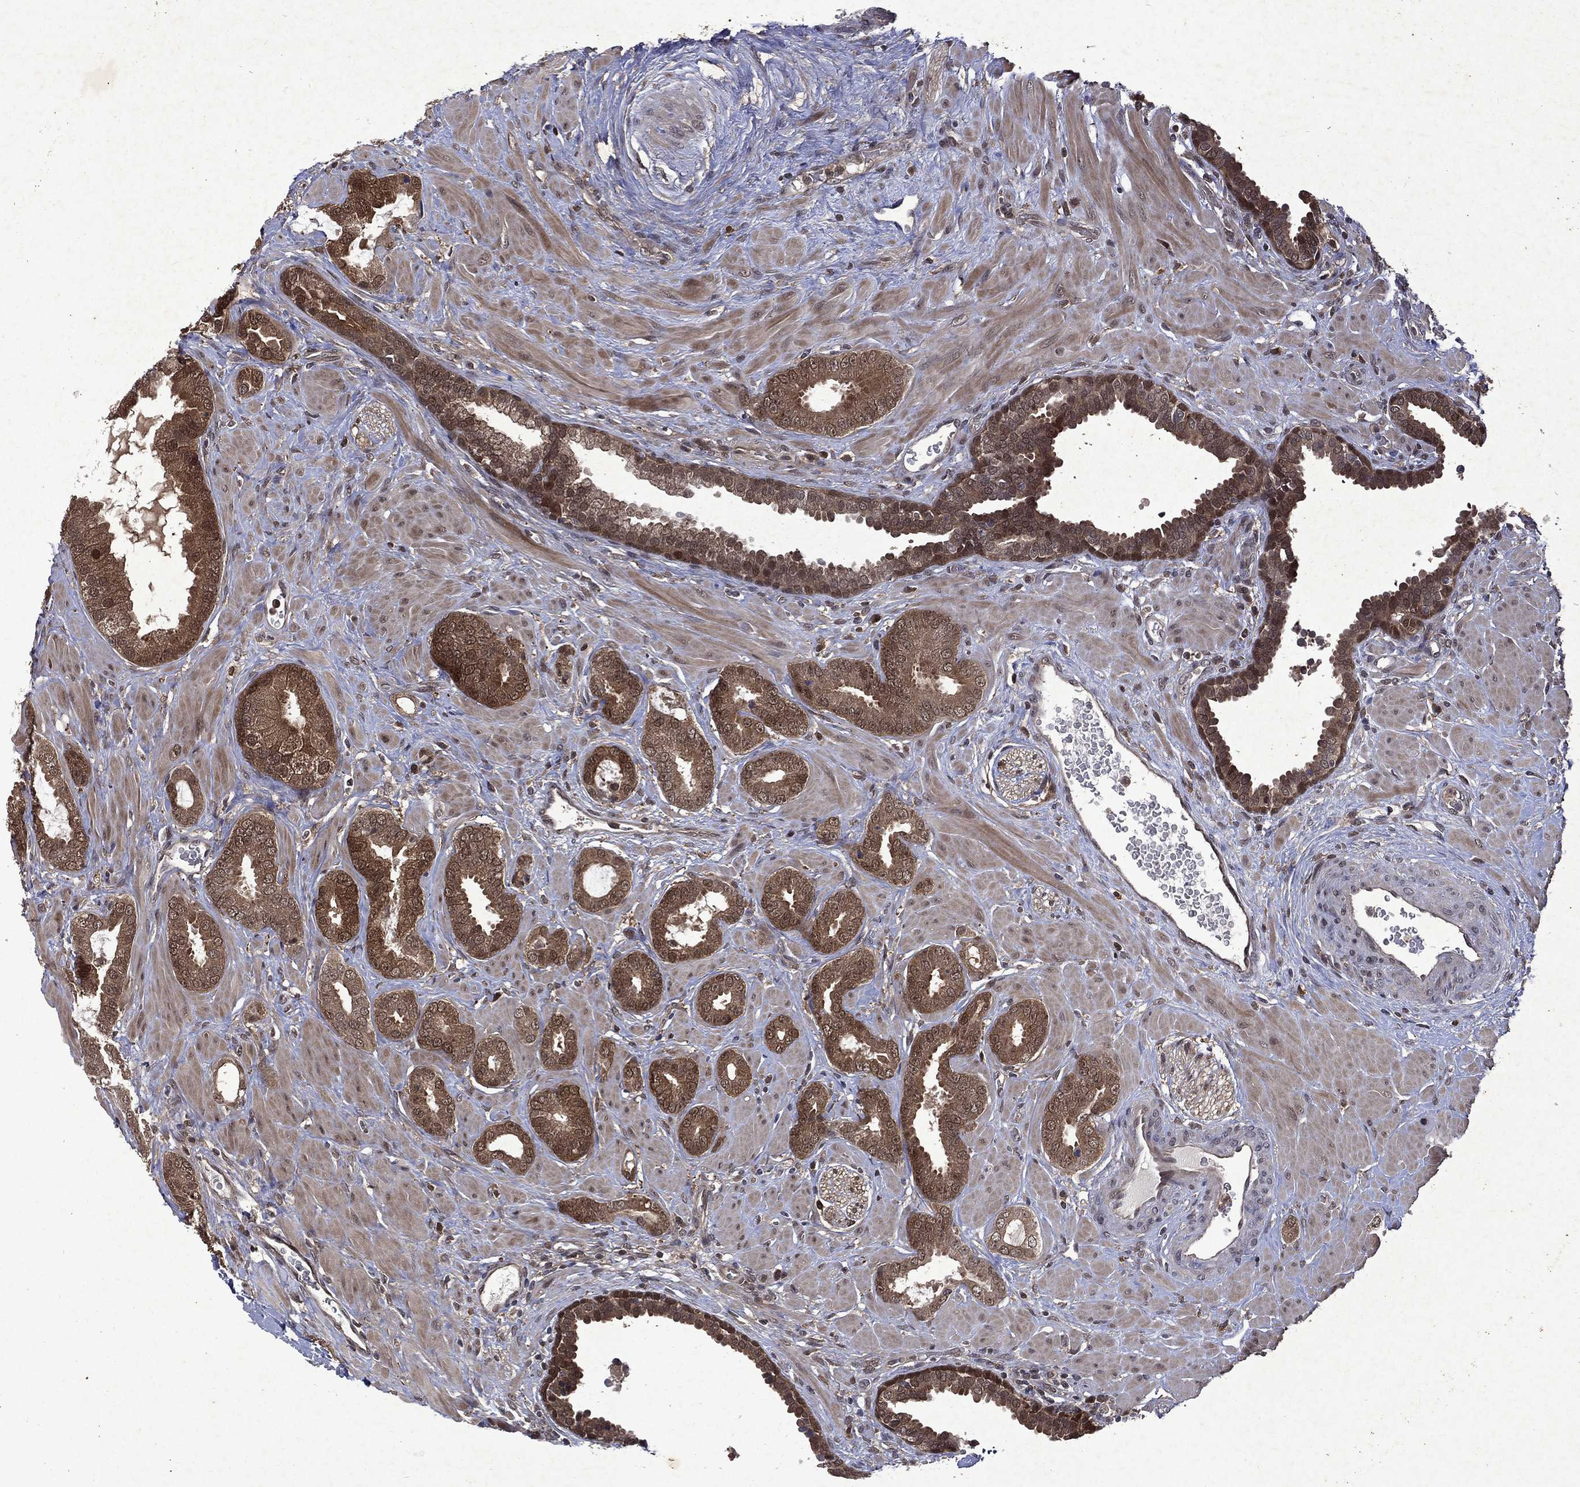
{"staining": {"intensity": "strong", "quantity": ">75%", "location": "cytoplasmic/membranous"}, "tissue": "prostate cancer", "cell_type": "Tumor cells", "image_type": "cancer", "snomed": [{"axis": "morphology", "description": "Adenocarcinoma, Low grade"}, {"axis": "topography", "description": "Prostate"}], "caption": "IHC staining of low-grade adenocarcinoma (prostate), which displays high levels of strong cytoplasmic/membranous expression in about >75% of tumor cells indicating strong cytoplasmic/membranous protein staining. The staining was performed using DAB (3,3'-diaminobenzidine) (brown) for protein detection and nuclei were counterstained in hematoxylin (blue).", "gene": "MTAP", "patient": {"sex": "male", "age": 68}}